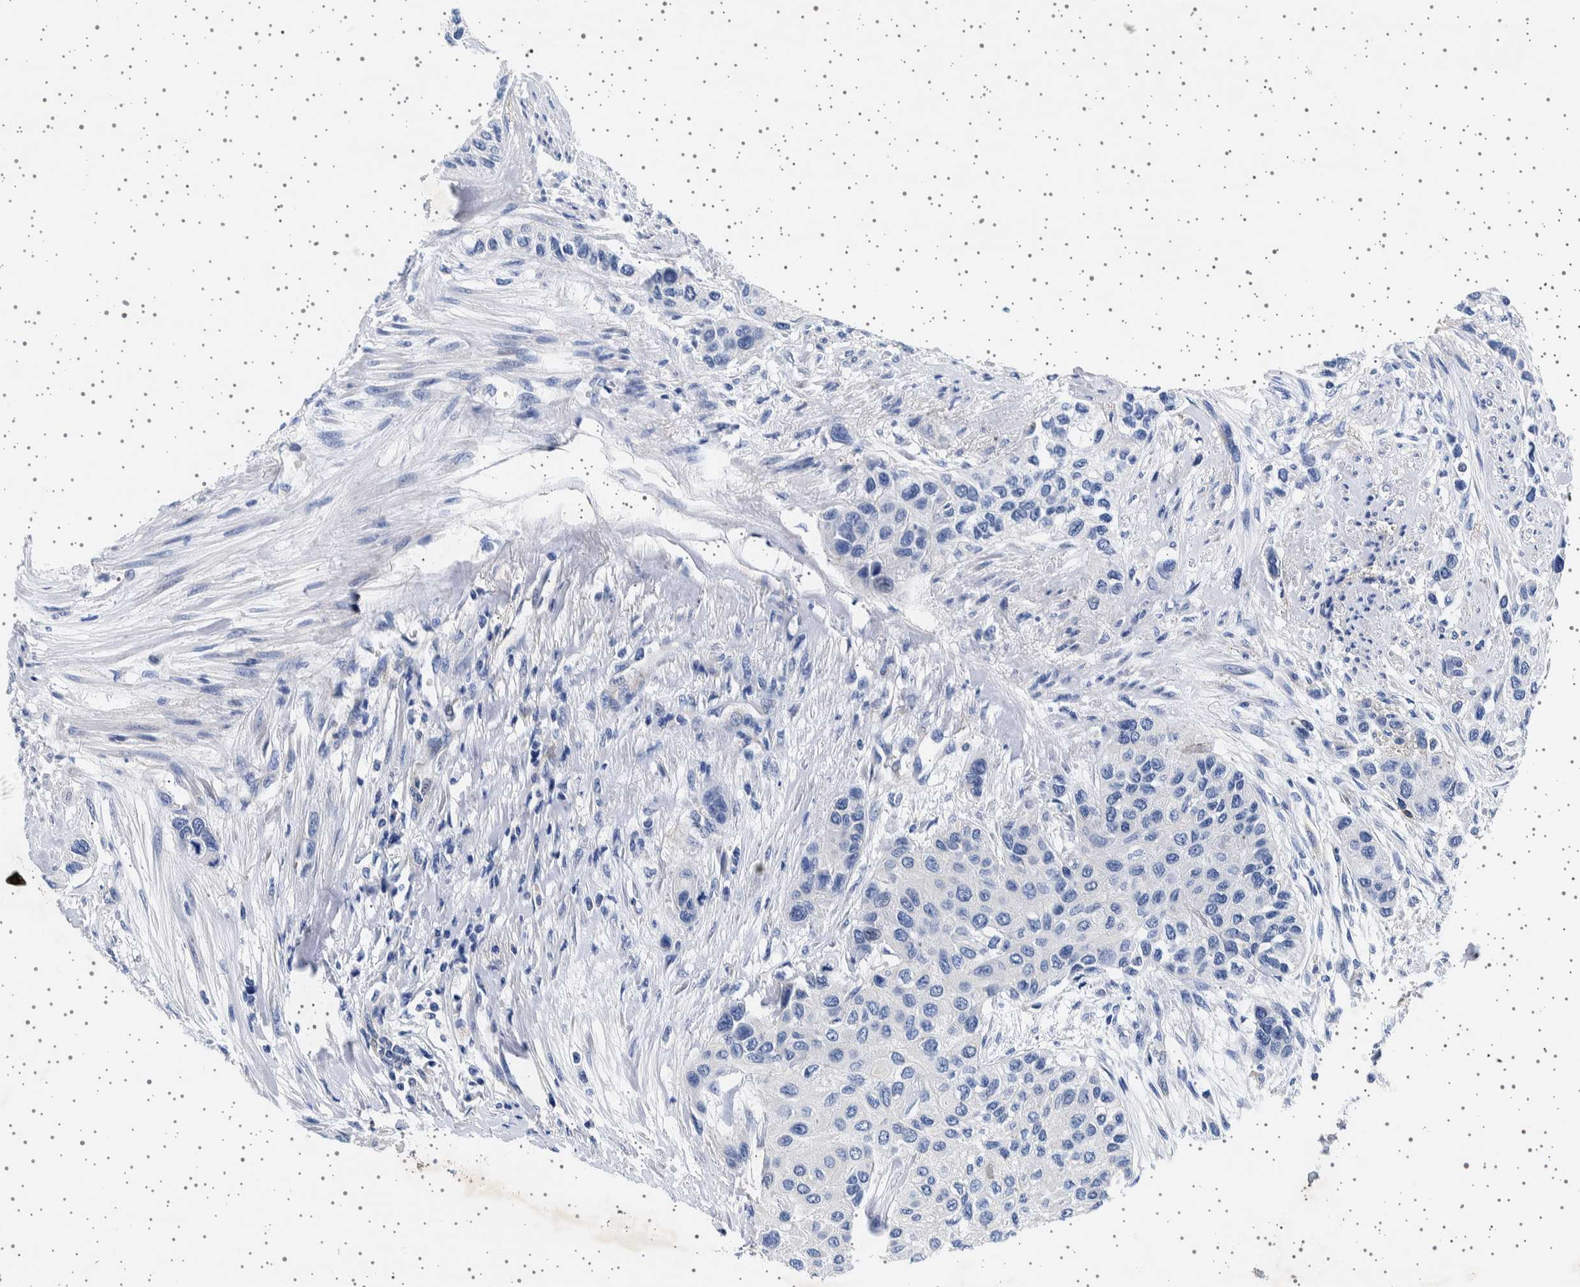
{"staining": {"intensity": "negative", "quantity": "none", "location": "none"}, "tissue": "urothelial cancer", "cell_type": "Tumor cells", "image_type": "cancer", "snomed": [{"axis": "morphology", "description": "Urothelial carcinoma, High grade"}, {"axis": "topography", "description": "Urinary bladder"}], "caption": "Tumor cells show no significant protein positivity in urothelial carcinoma (high-grade).", "gene": "SEPTIN4", "patient": {"sex": "female", "age": 56}}